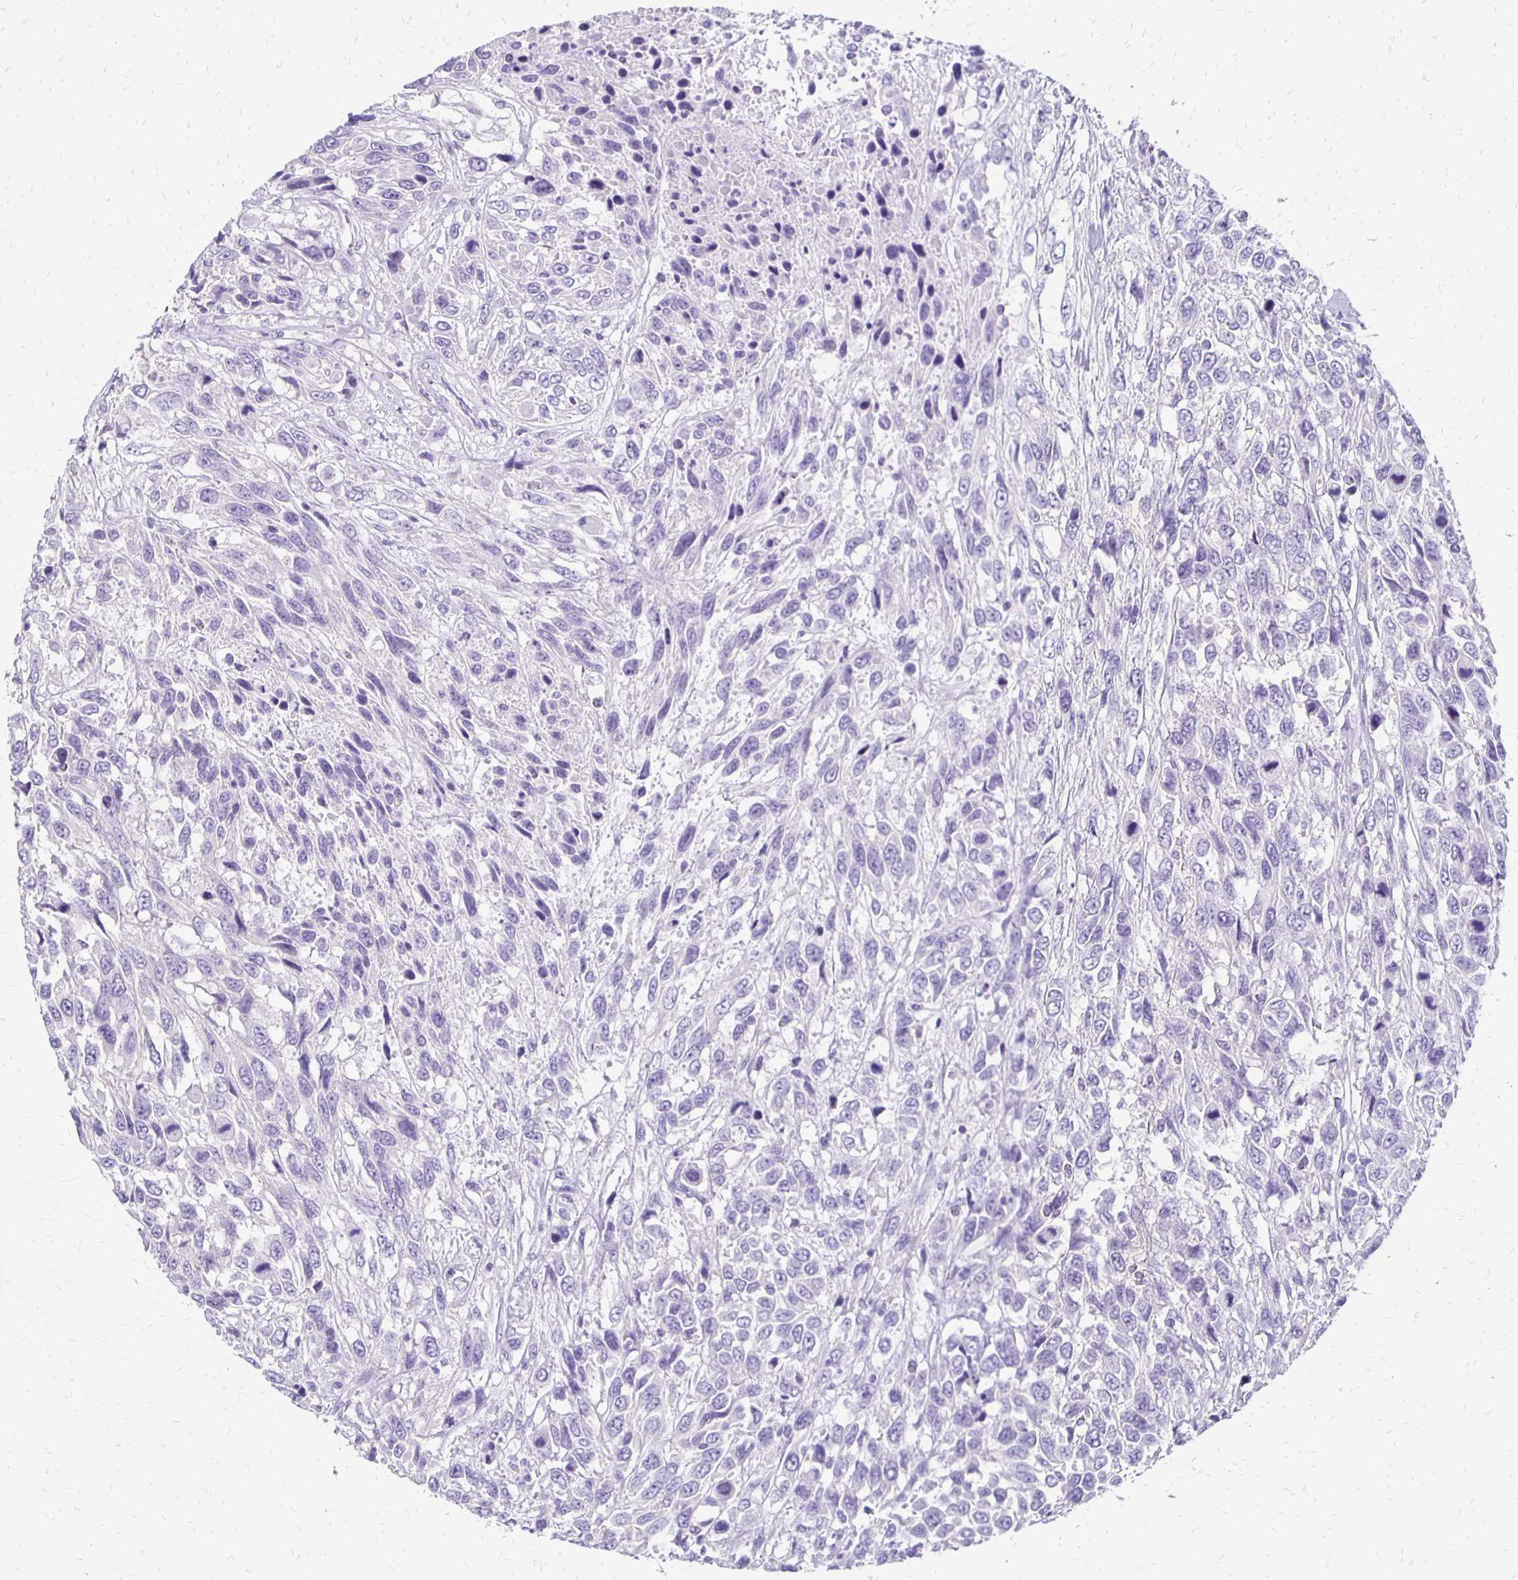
{"staining": {"intensity": "negative", "quantity": "none", "location": "none"}, "tissue": "urothelial cancer", "cell_type": "Tumor cells", "image_type": "cancer", "snomed": [{"axis": "morphology", "description": "Urothelial carcinoma, High grade"}, {"axis": "topography", "description": "Urinary bladder"}], "caption": "High power microscopy image of an immunohistochemistry (IHC) photomicrograph of urothelial cancer, revealing no significant expression in tumor cells.", "gene": "ANKRD45", "patient": {"sex": "female", "age": 70}}